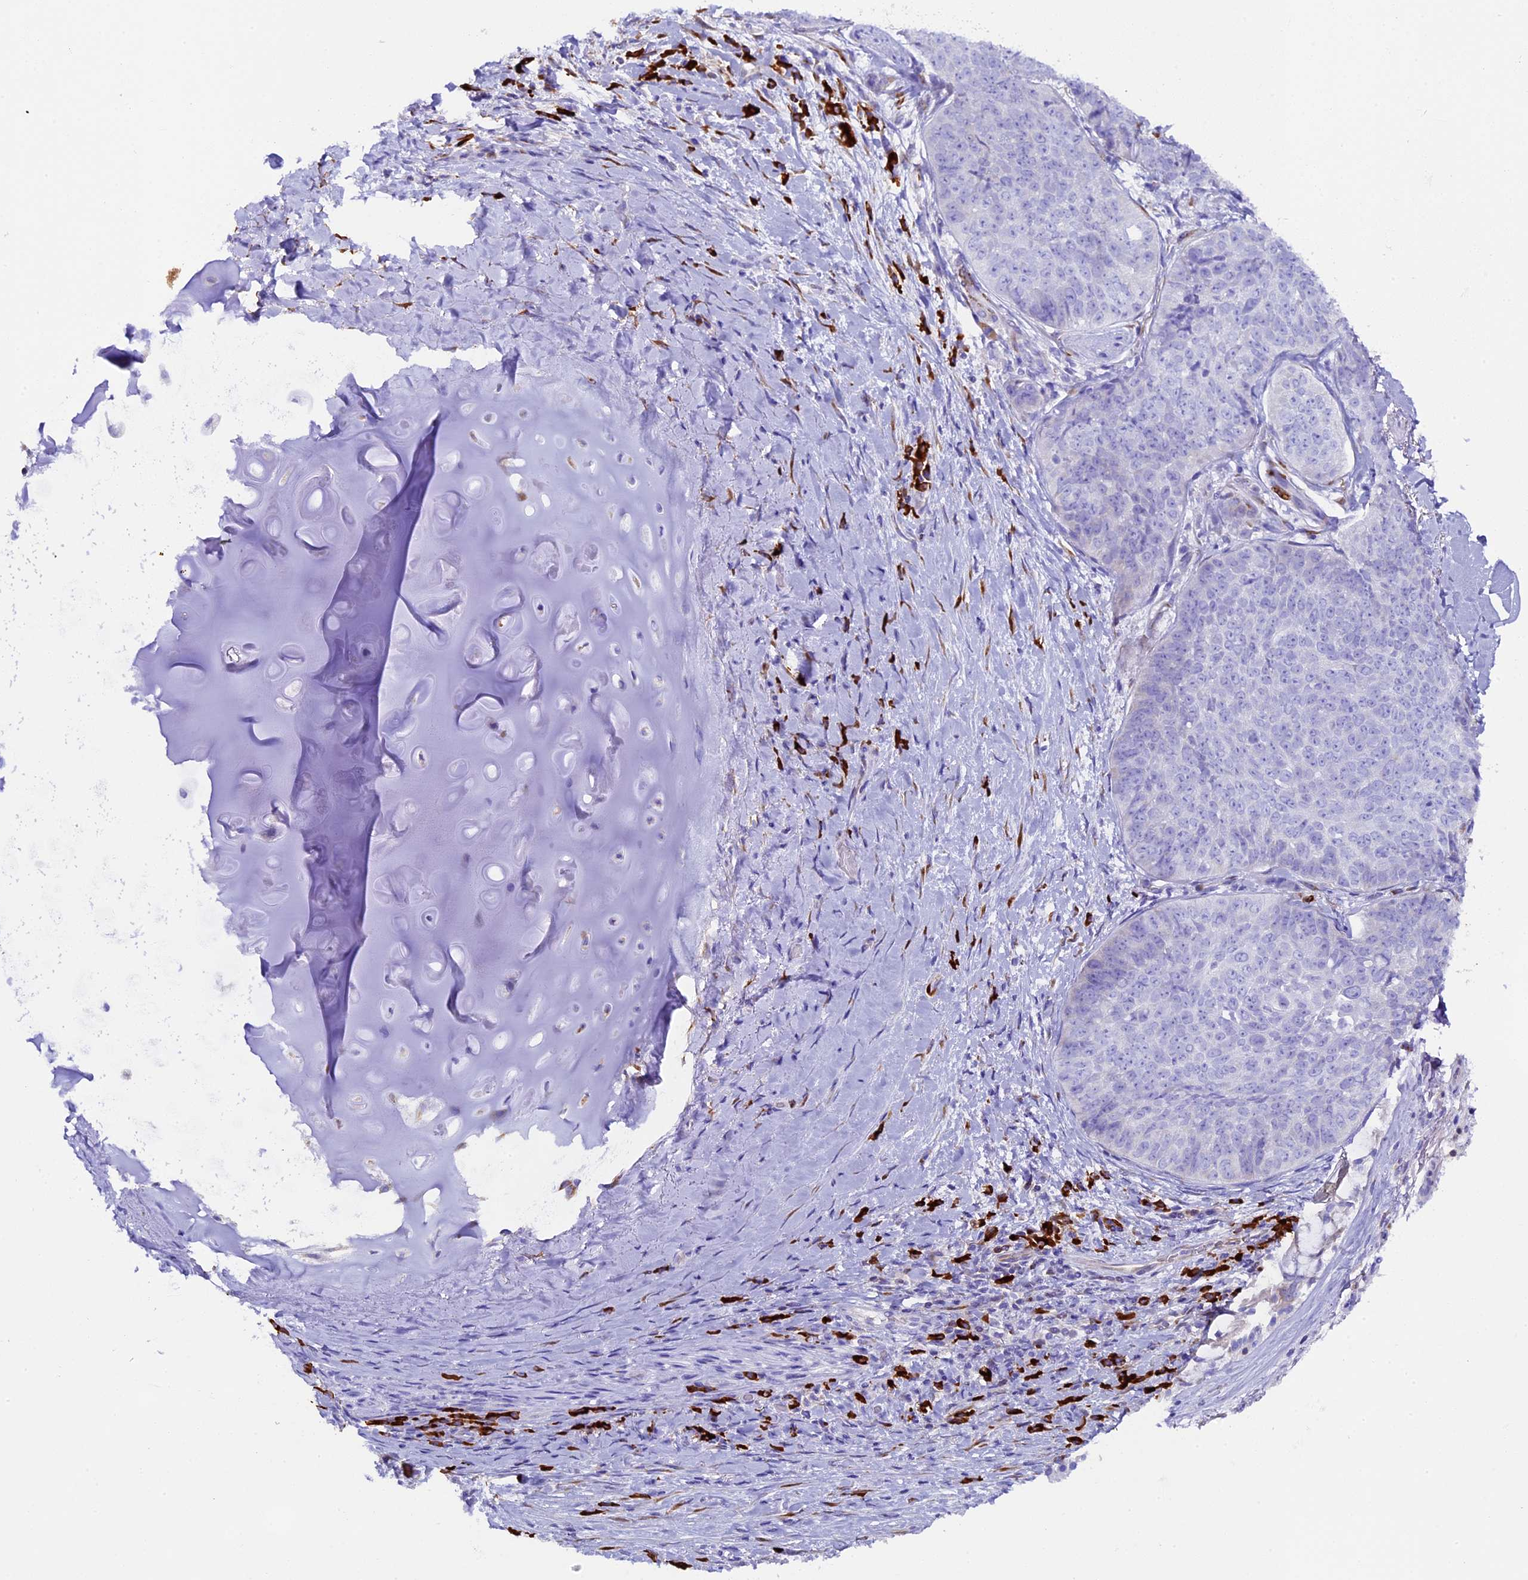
{"staining": {"intensity": "negative", "quantity": "none", "location": "none"}, "tissue": "adipose tissue", "cell_type": "Adipocytes", "image_type": "normal", "snomed": [{"axis": "morphology", "description": "Normal tissue, NOS"}, {"axis": "morphology", "description": "Squamous cell carcinoma, NOS"}, {"axis": "topography", "description": "Bronchus"}, {"axis": "topography", "description": "Lung"}], "caption": "High power microscopy photomicrograph of an immunohistochemistry histopathology image of unremarkable adipose tissue, revealing no significant staining in adipocytes.", "gene": "FKBP11", "patient": {"sex": "male", "age": 64}}